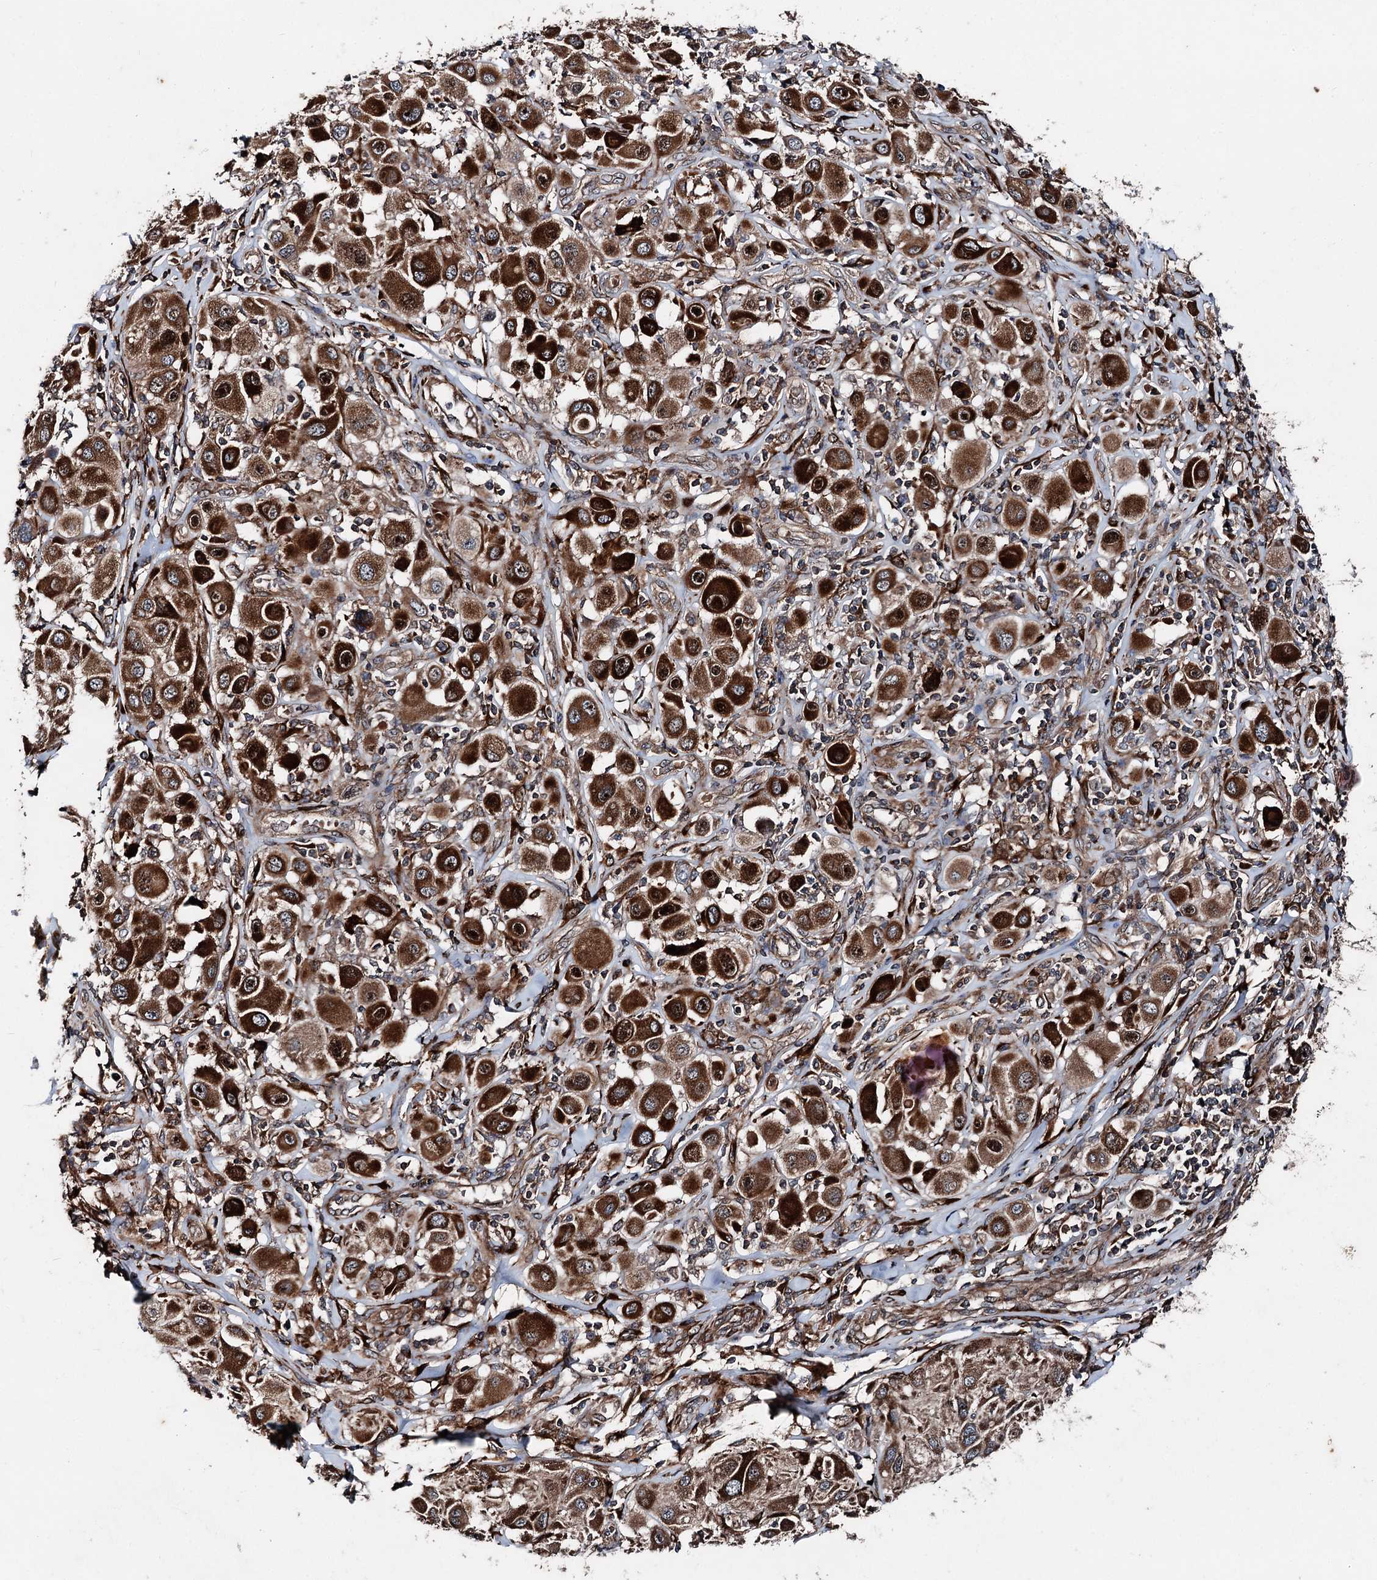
{"staining": {"intensity": "strong", "quantity": ">75%", "location": "cytoplasmic/membranous"}, "tissue": "melanoma", "cell_type": "Tumor cells", "image_type": "cancer", "snomed": [{"axis": "morphology", "description": "Malignant melanoma, Metastatic site"}, {"axis": "topography", "description": "Skin"}], "caption": "Tumor cells exhibit high levels of strong cytoplasmic/membranous expression in about >75% of cells in melanoma. (Stains: DAB (3,3'-diaminobenzidine) in brown, nuclei in blue, Microscopy: brightfield microscopy at high magnification).", "gene": "DDIAS", "patient": {"sex": "male", "age": 41}}